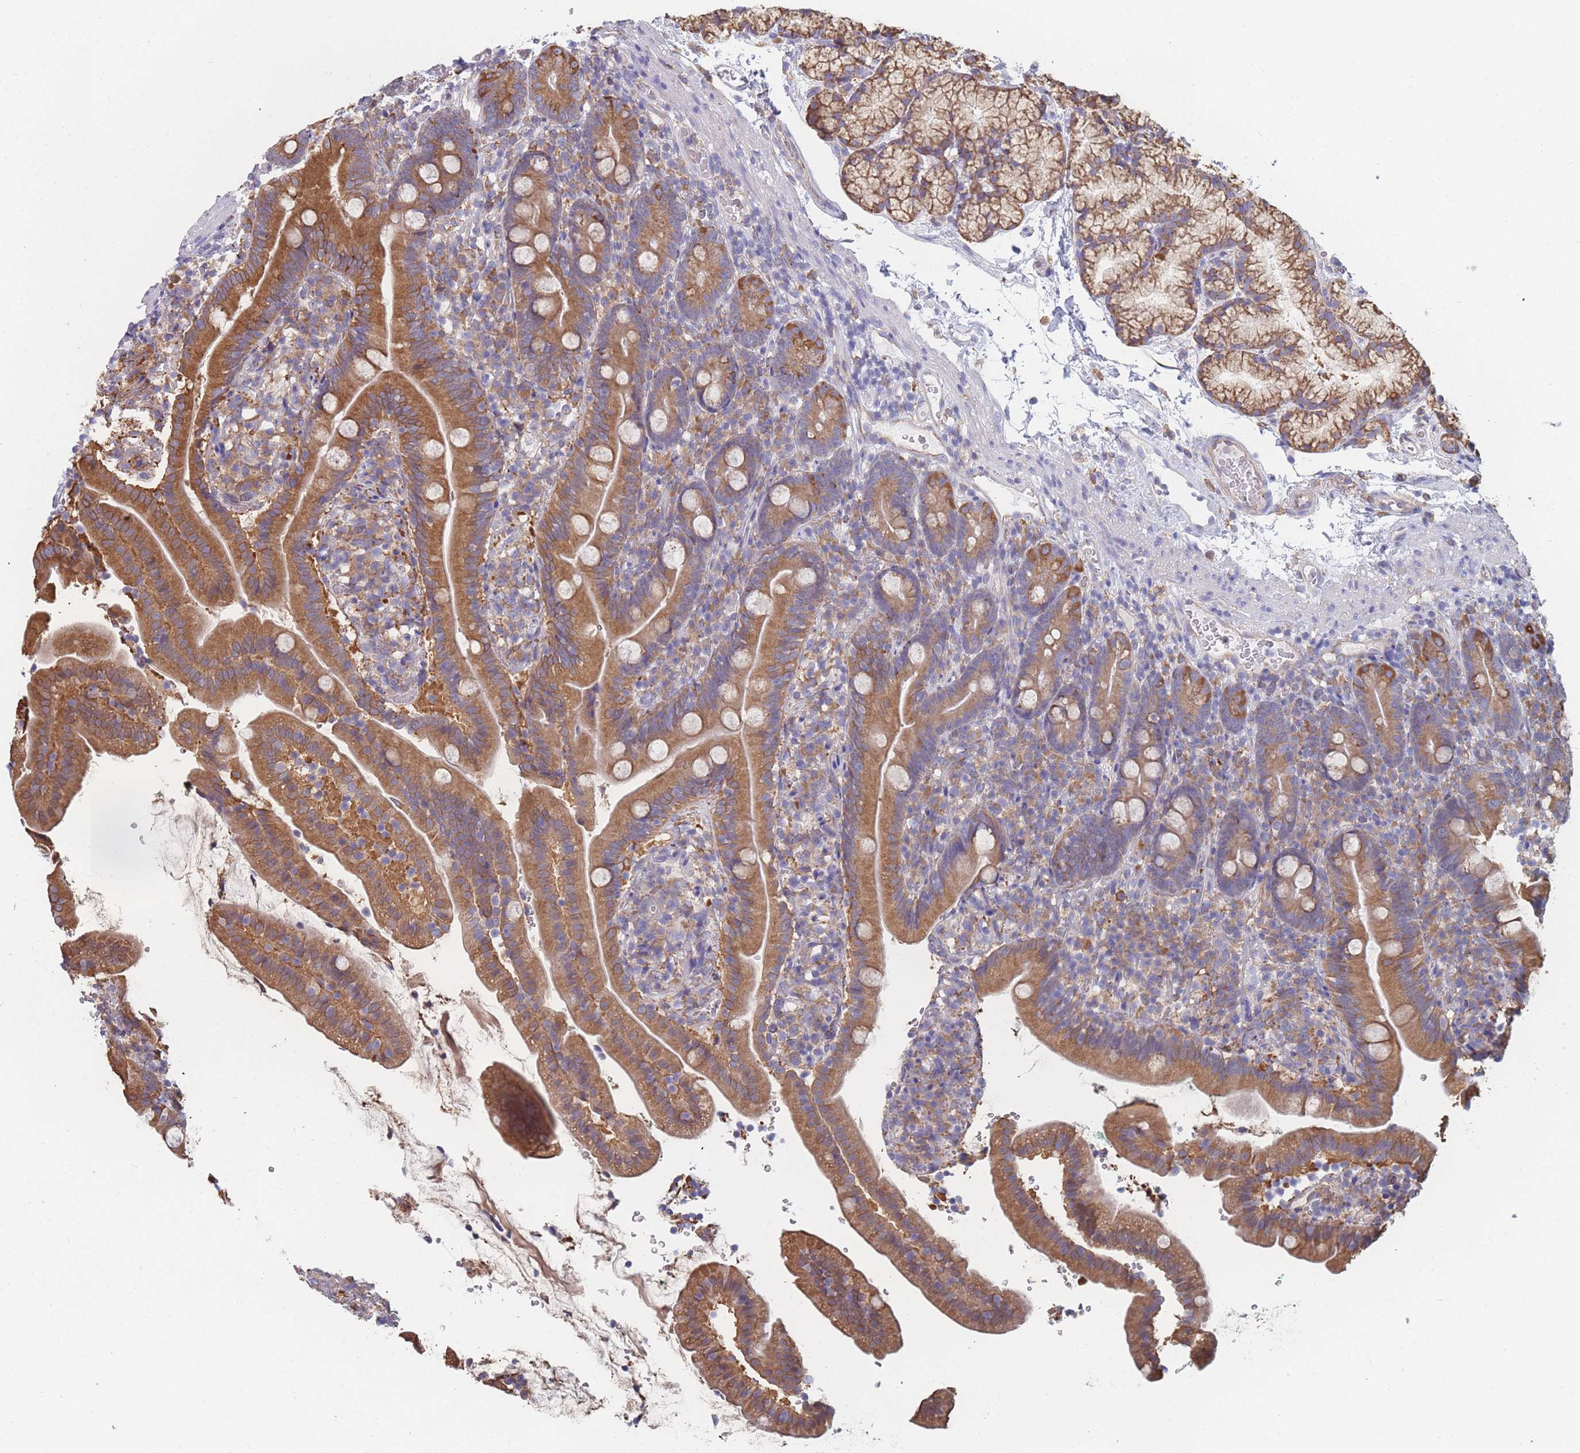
{"staining": {"intensity": "moderate", "quantity": ">75%", "location": "cytoplasmic/membranous"}, "tissue": "duodenum", "cell_type": "Glandular cells", "image_type": "normal", "snomed": [{"axis": "morphology", "description": "Normal tissue, NOS"}, {"axis": "topography", "description": "Duodenum"}], "caption": "Immunohistochemical staining of unremarkable duodenum displays moderate cytoplasmic/membranous protein staining in approximately >75% of glandular cells. (Stains: DAB in brown, nuclei in blue, Microscopy: brightfield microscopy at high magnification).", "gene": "OR7C2", "patient": {"sex": "female", "age": 67}}